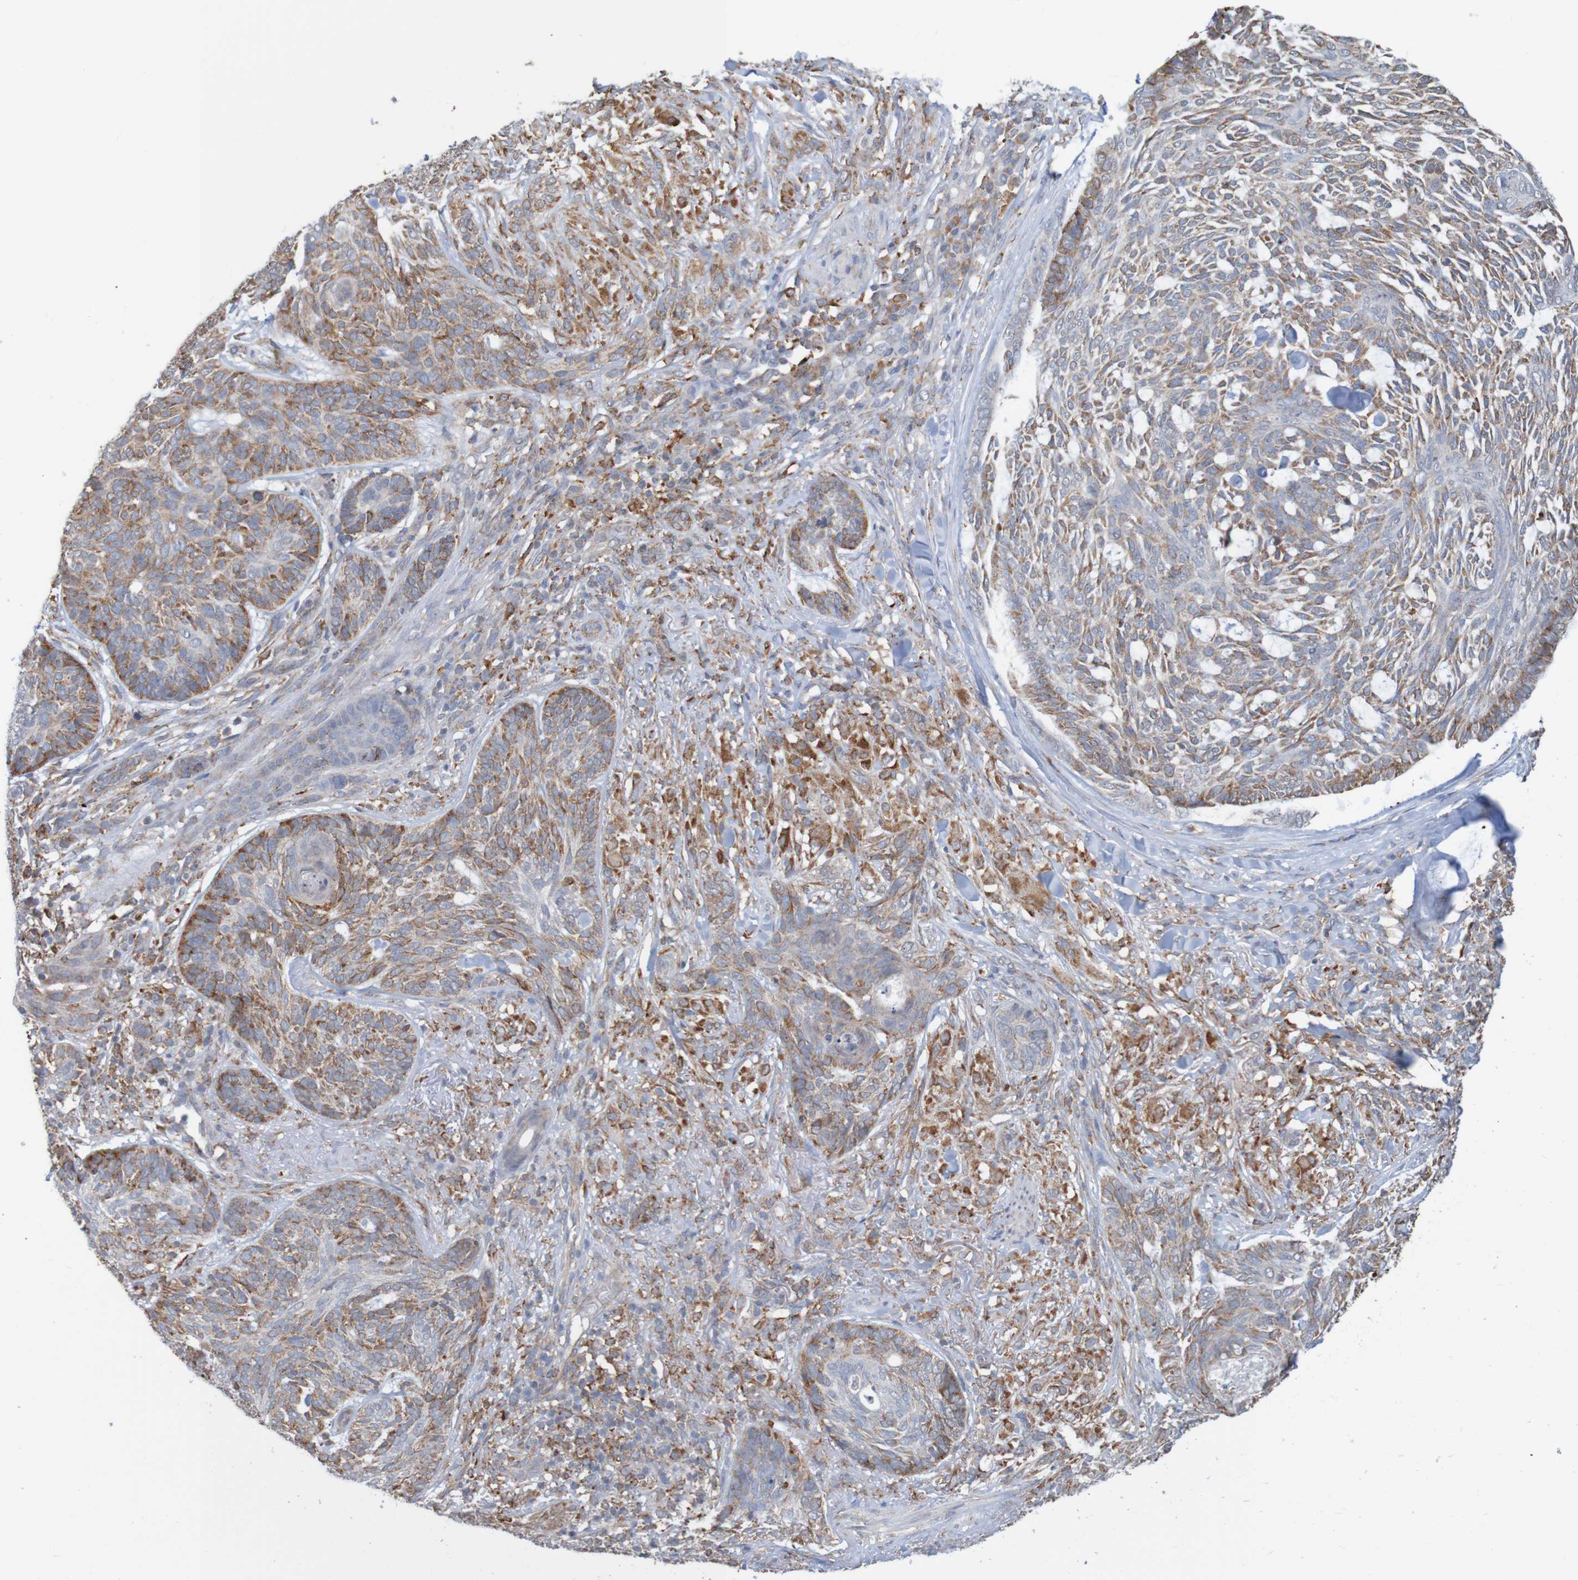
{"staining": {"intensity": "moderate", "quantity": "25%-75%", "location": "cytoplasmic/membranous"}, "tissue": "skin cancer", "cell_type": "Tumor cells", "image_type": "cancer", "snomed": [{"axis": "morphology", "description": "Basal cell carcinoma"}, {"axis": "topography", "description": "Skin"}], "caption": "There is medium levels of moderate cytoplasmic/membranous positivity in tumor cells of skin cancer, as demonstrated by immunohistochemical staining (brown color).", "gene": "PDIA3", "patient": {"sex": "male", "age": 43}}